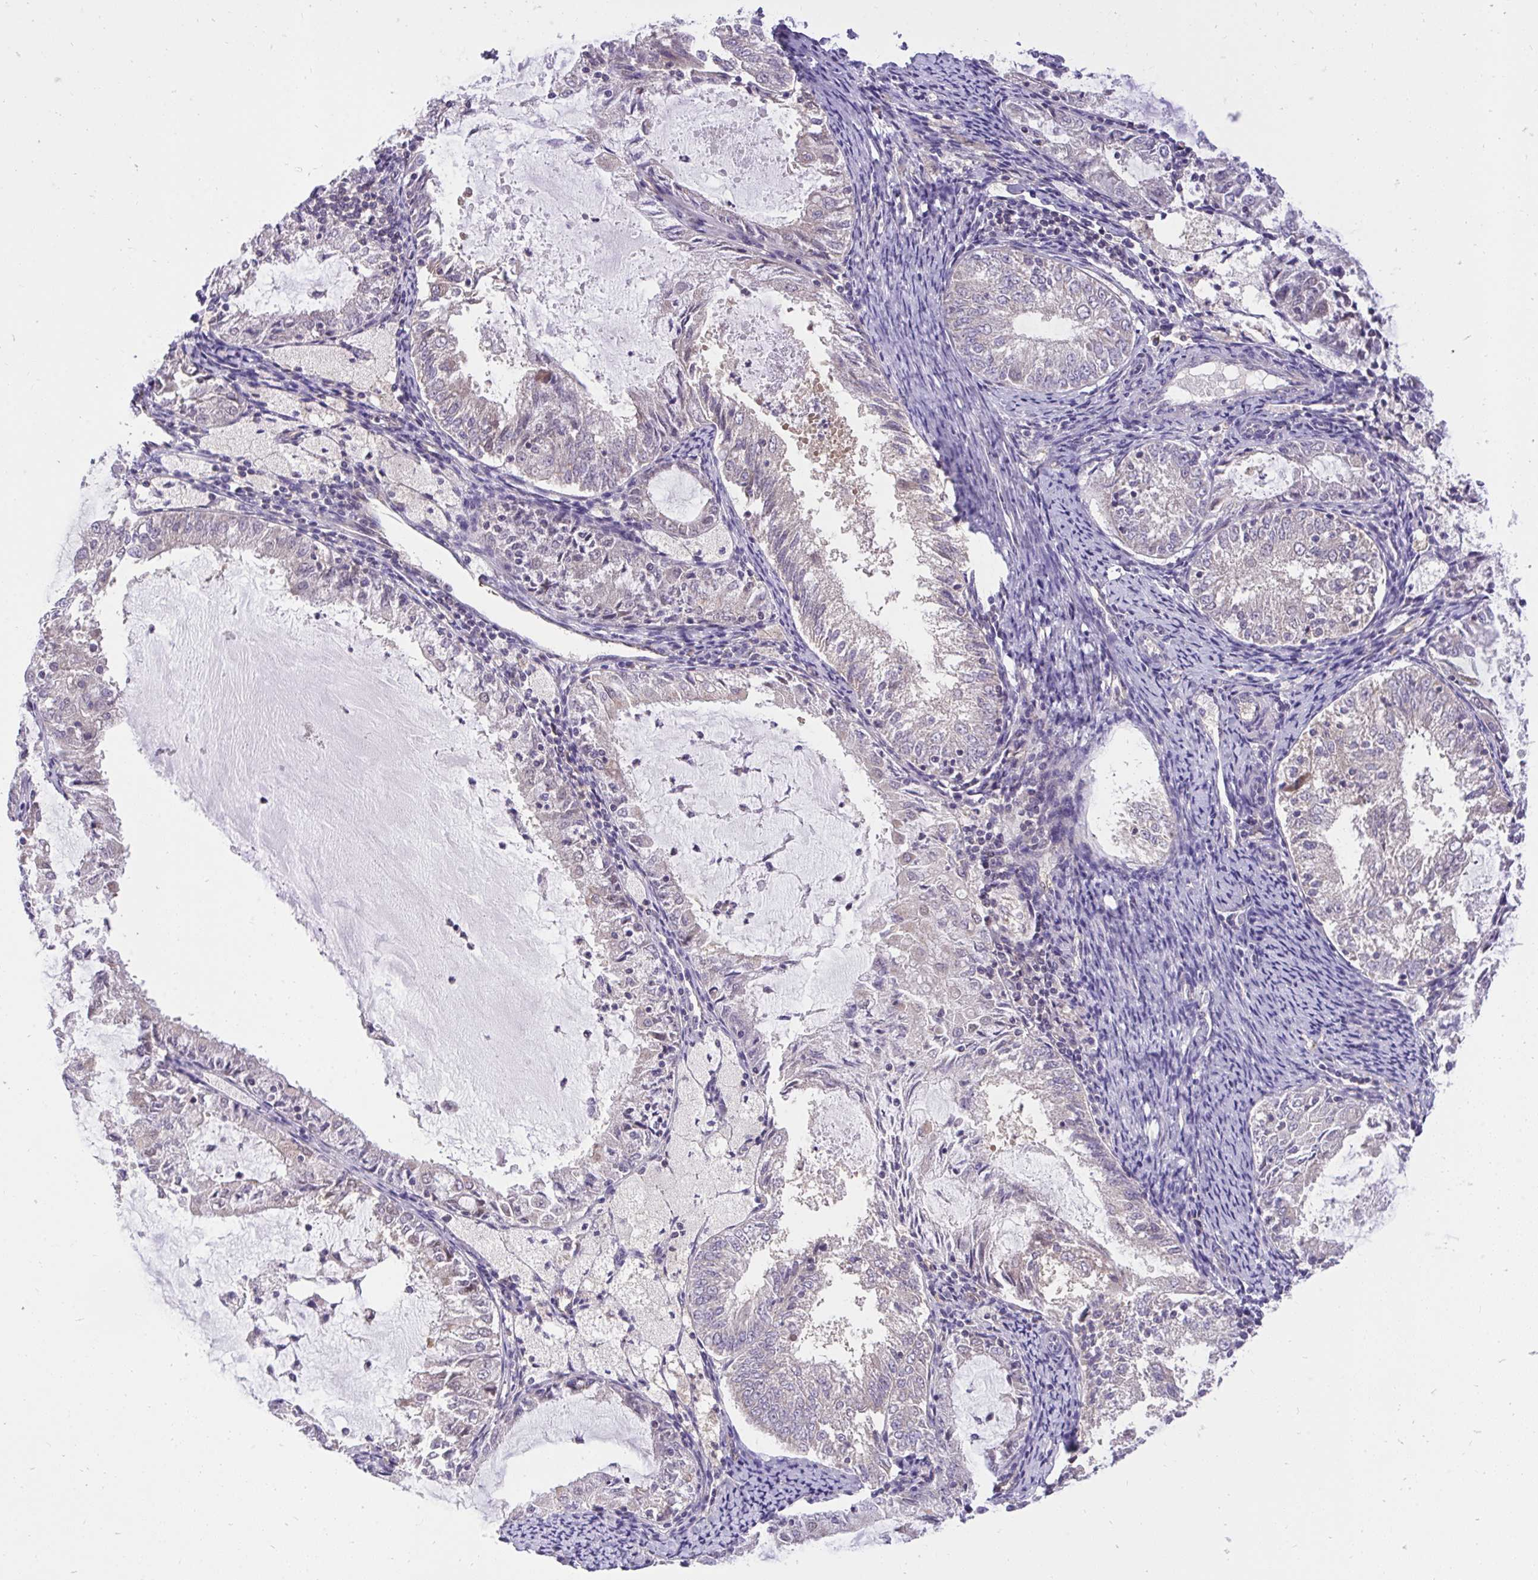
{"staining": {"intensity": "negative", "quantity": "none", "location": "none"}, "tissue": "endometrial cancer", "cell_type": "Tumor cells", "image_type": "cancer", "snomed": [{"axis": "morphology", "description": "Adenocarcinoma, NOS"}, {"axis": "topography", "description": "Endometrium"}], "caption": "Endometrial cancer stained for a protein using immunohistochemistry demonstrates no expression tumor cells.", "gene": "C19orf54", "patient": {"sex": "female", "age": 57}}